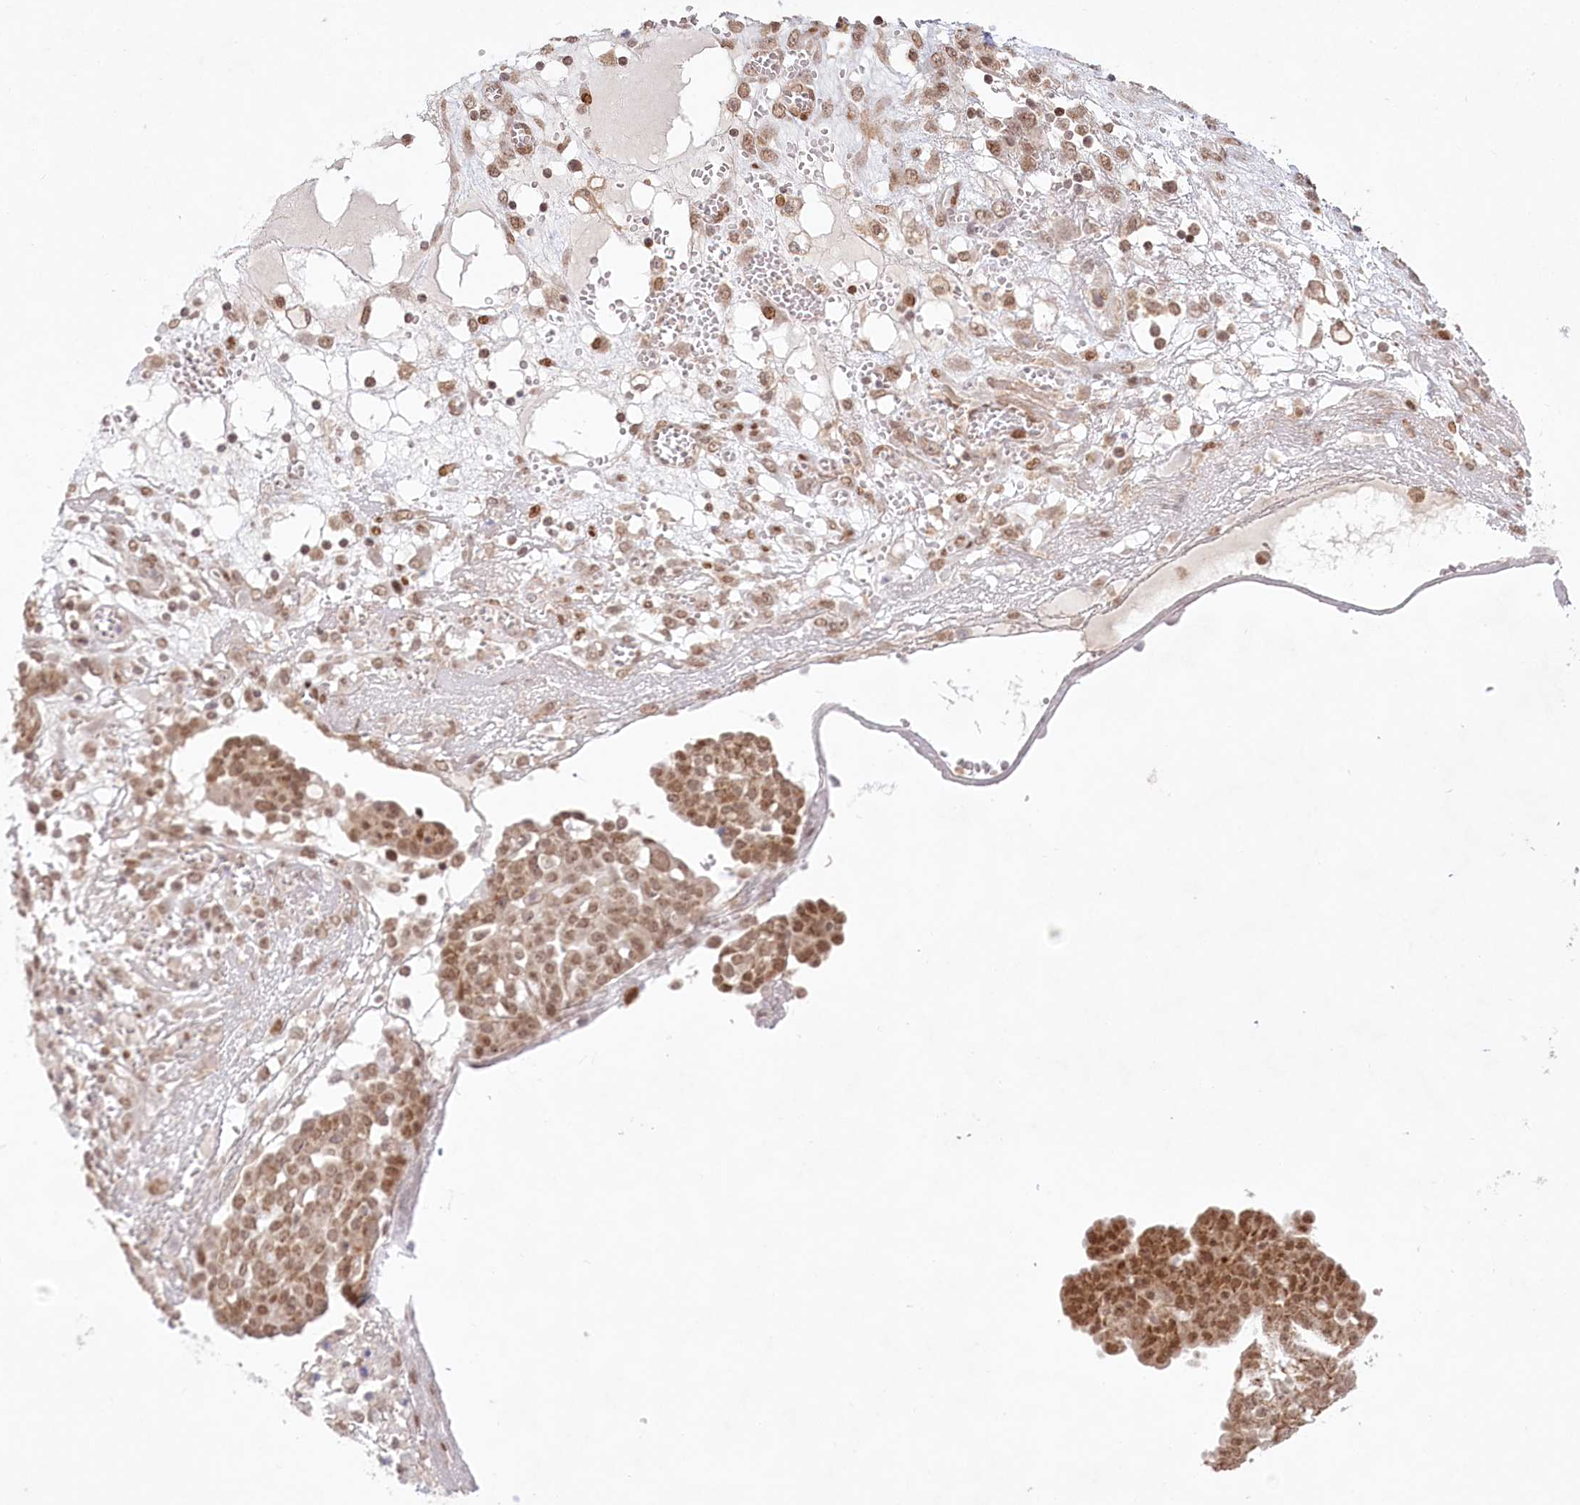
{"staining": {"intensity": "moderate", "quantity": ">75%", "location": "nuclear"}, "tissue": "ovarian cancer", "cell_type": "Tumor cells", "image_type": "cancer", "snomed": [{"axis": "morphology", "description": "Cystadenocarcinoma, serous, NOS"}, {"axis": "topography", "description": "Soft tissue"}, {"axis": "topography", "description": "Ovary"}], "caption": "Moderate nuclear positivity is present in approximately >75% of tumor cells in serous cystadenocarcinoma (ovarian).", "gene": "PYURF", "patient": {"sex": "female", "age": 57}}